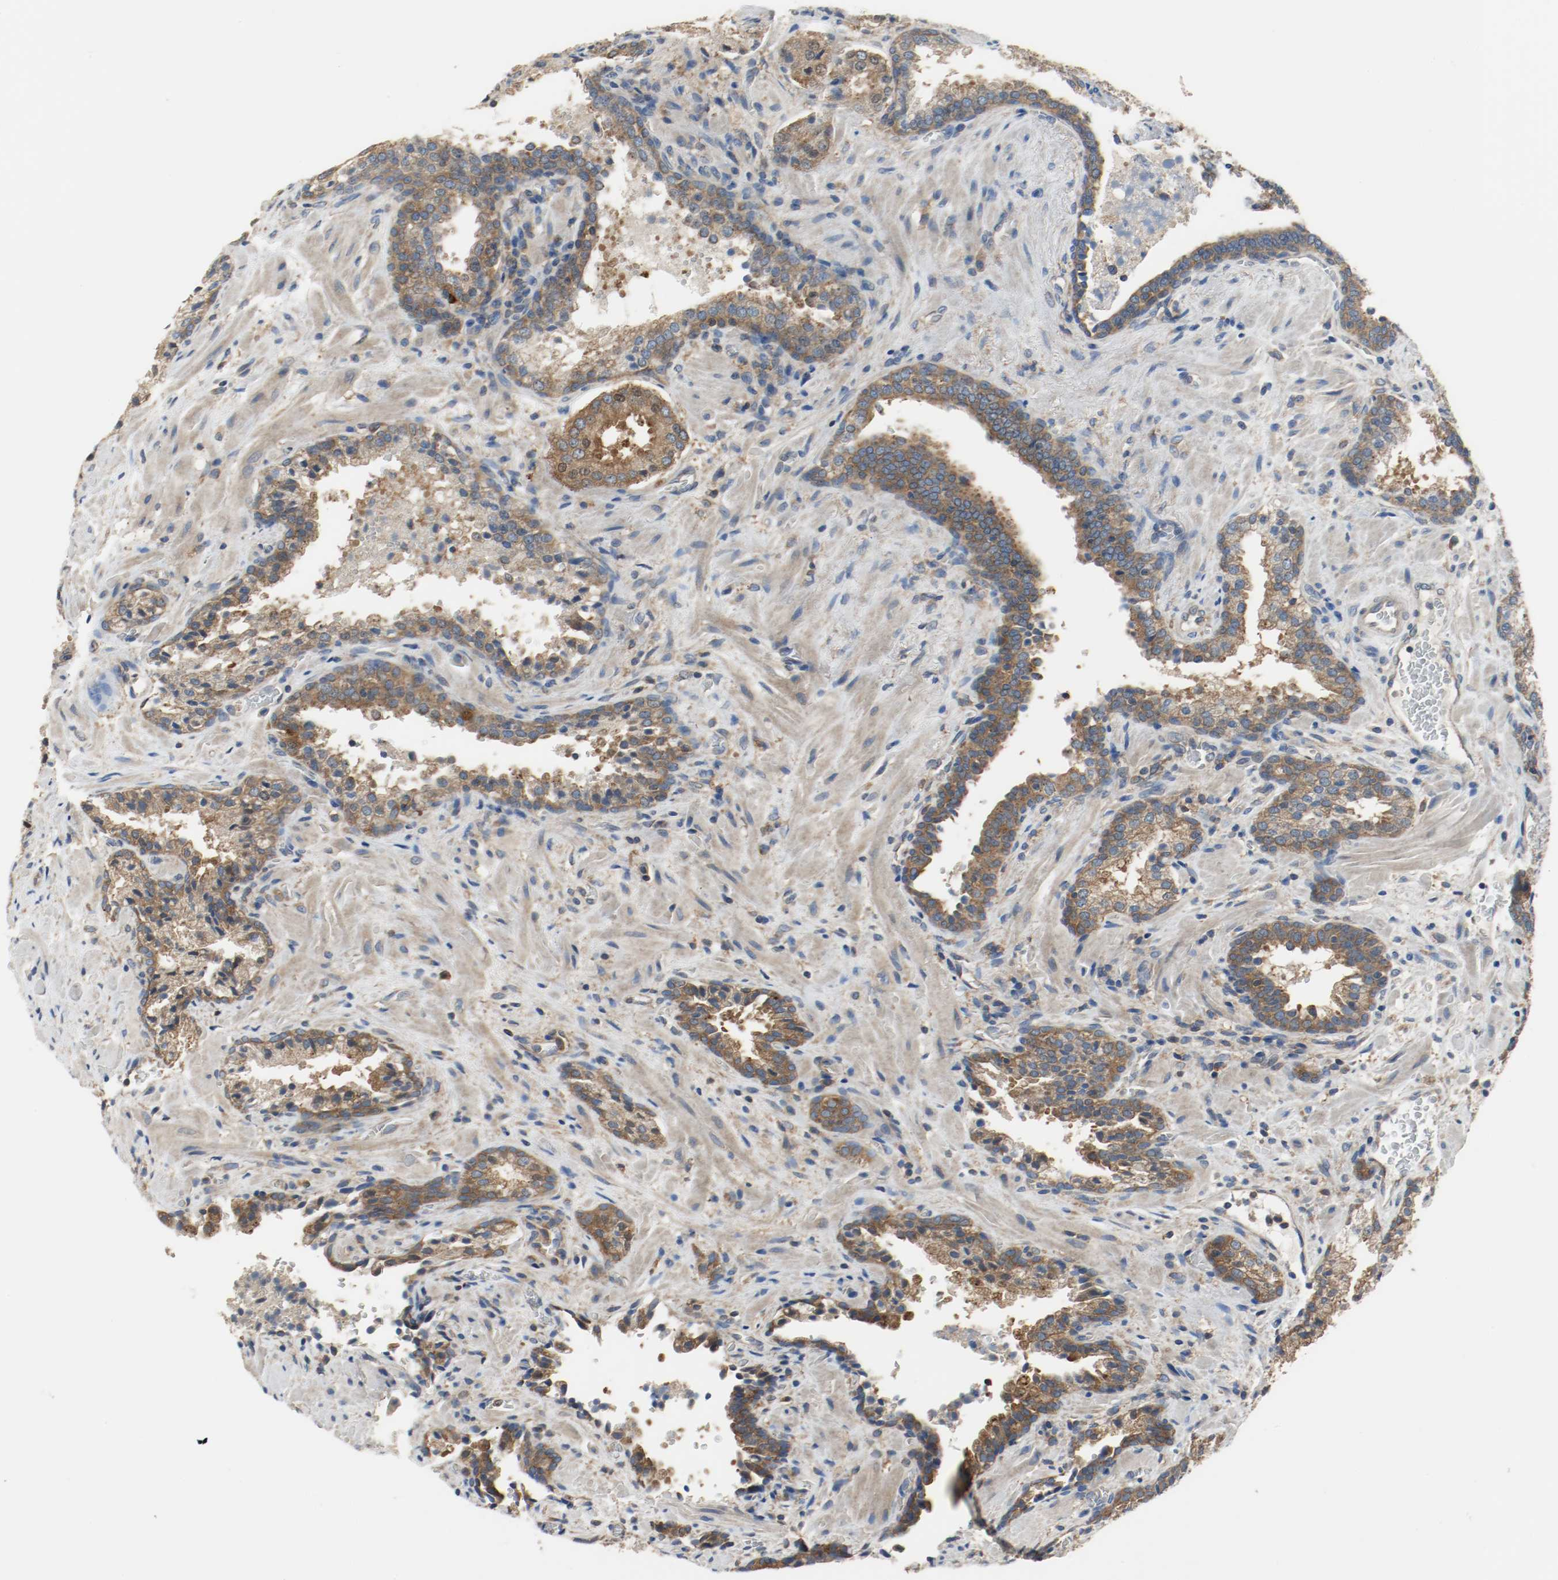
{"staining": {"intensity": "strong", "quantity": ">75%", "location": "cytoplasmic/membranous"}, "tissue": "prostate cancer", "cell_type": "Tumor cells", "image_type": "cancer", "snomed": [{"axis": "morphology", "description": "Adenocarcinoma, High grade"}, {"axis": "topography", "description": "Prostate"}], "caption": "IHC of adenocarcinoma (high-grade) (prostate) exhibits high levels of strong cytoplasmic/membranous expression in approximately >75% of tumor cells.", "gene": "HGS", "patient": {"sex": "male", "age": 58}}